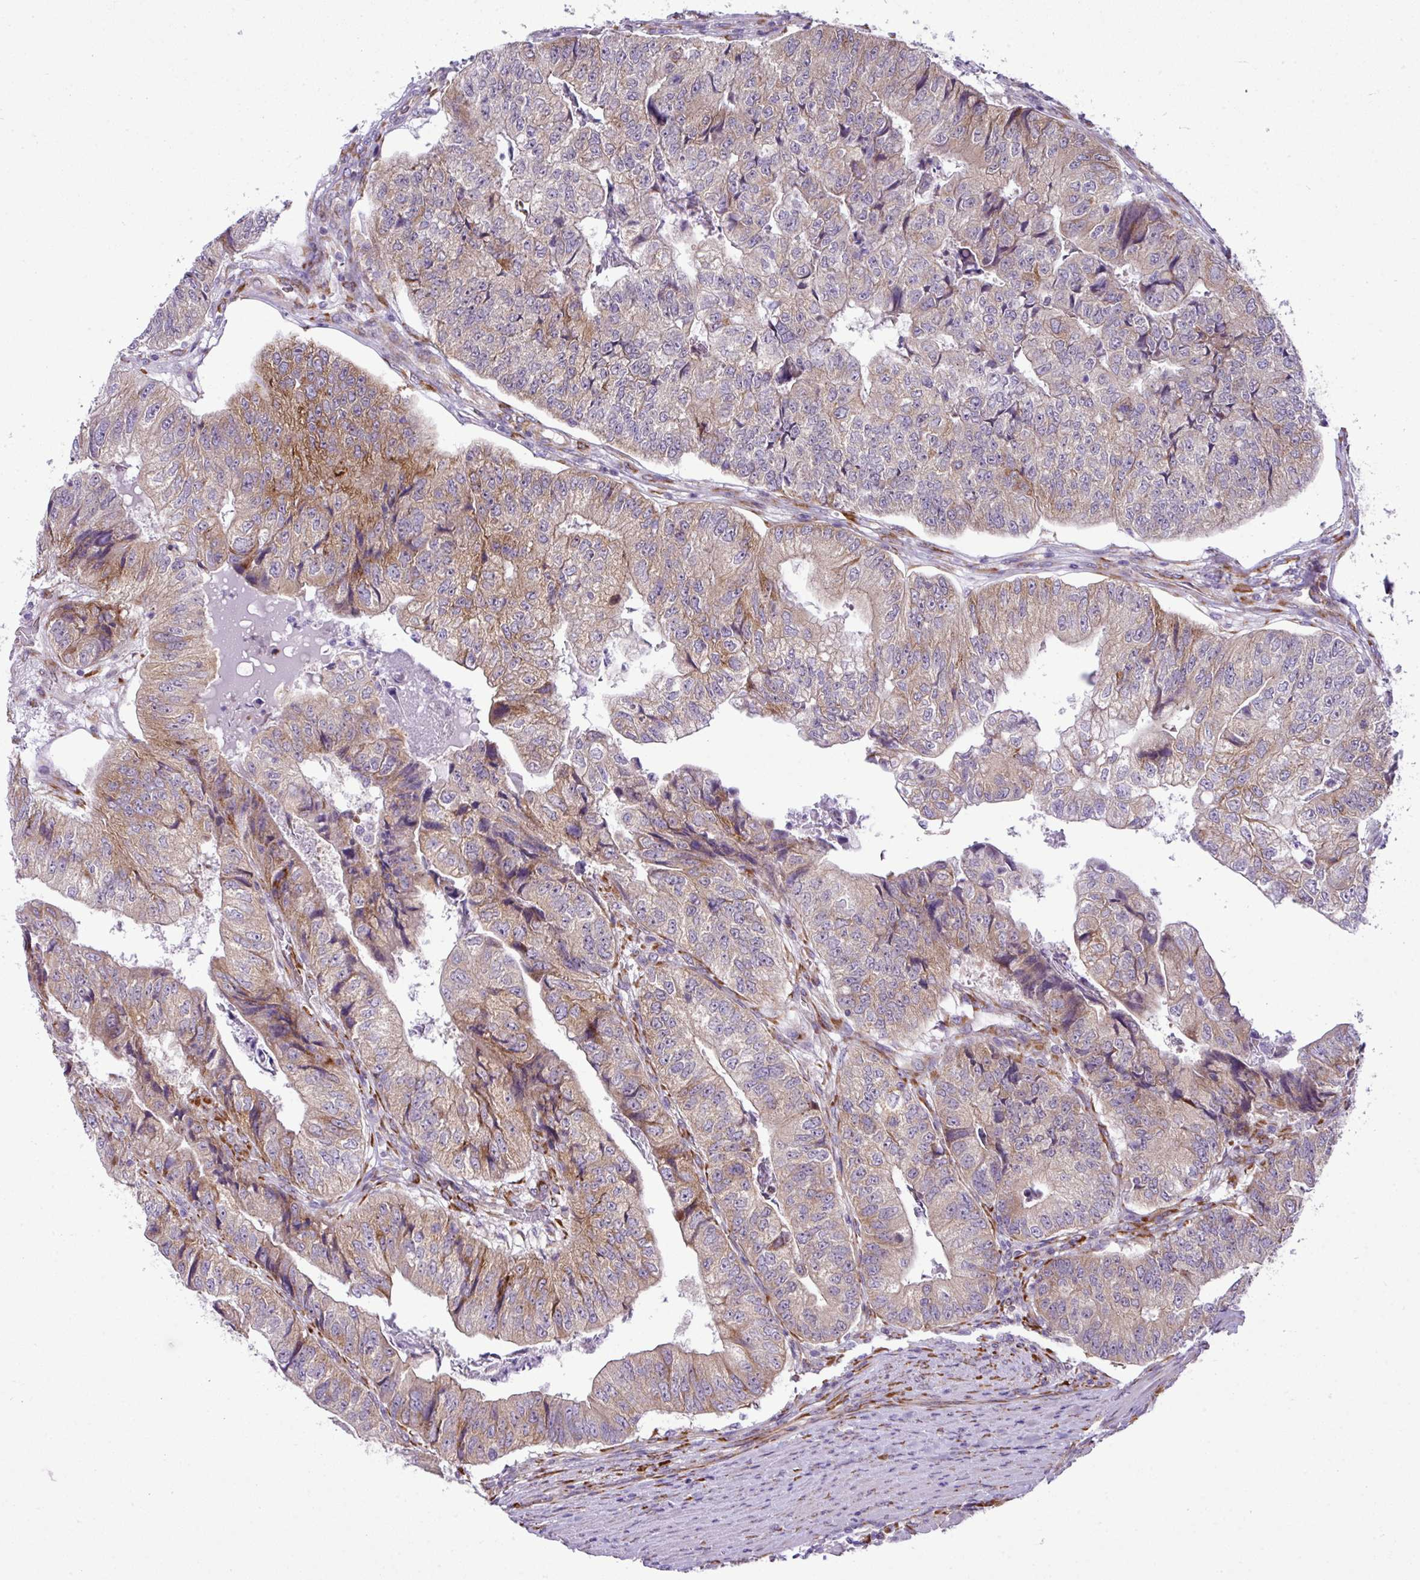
{"staining": {"intensity": "weak", "quantity": "25%-75%", "location": "cytoplasmic/membranous"}, "tissue": "colorectal cancer", "cell_type": "Tumor cells", "image_type": "cancer", "snomed": [{"axis": "morphology", "description": "Adenocarcinoma, NOS"}, {"axis": "topography", "description": "Colon"}], "caption": "Protein staining displays weak cytoplasmic/membranous expression in about 25%-75% of tumor cells in adenocarcinoma (colorectal).", "gene": "CFAP97", "patient": {"sex": "female", "age": 67}}